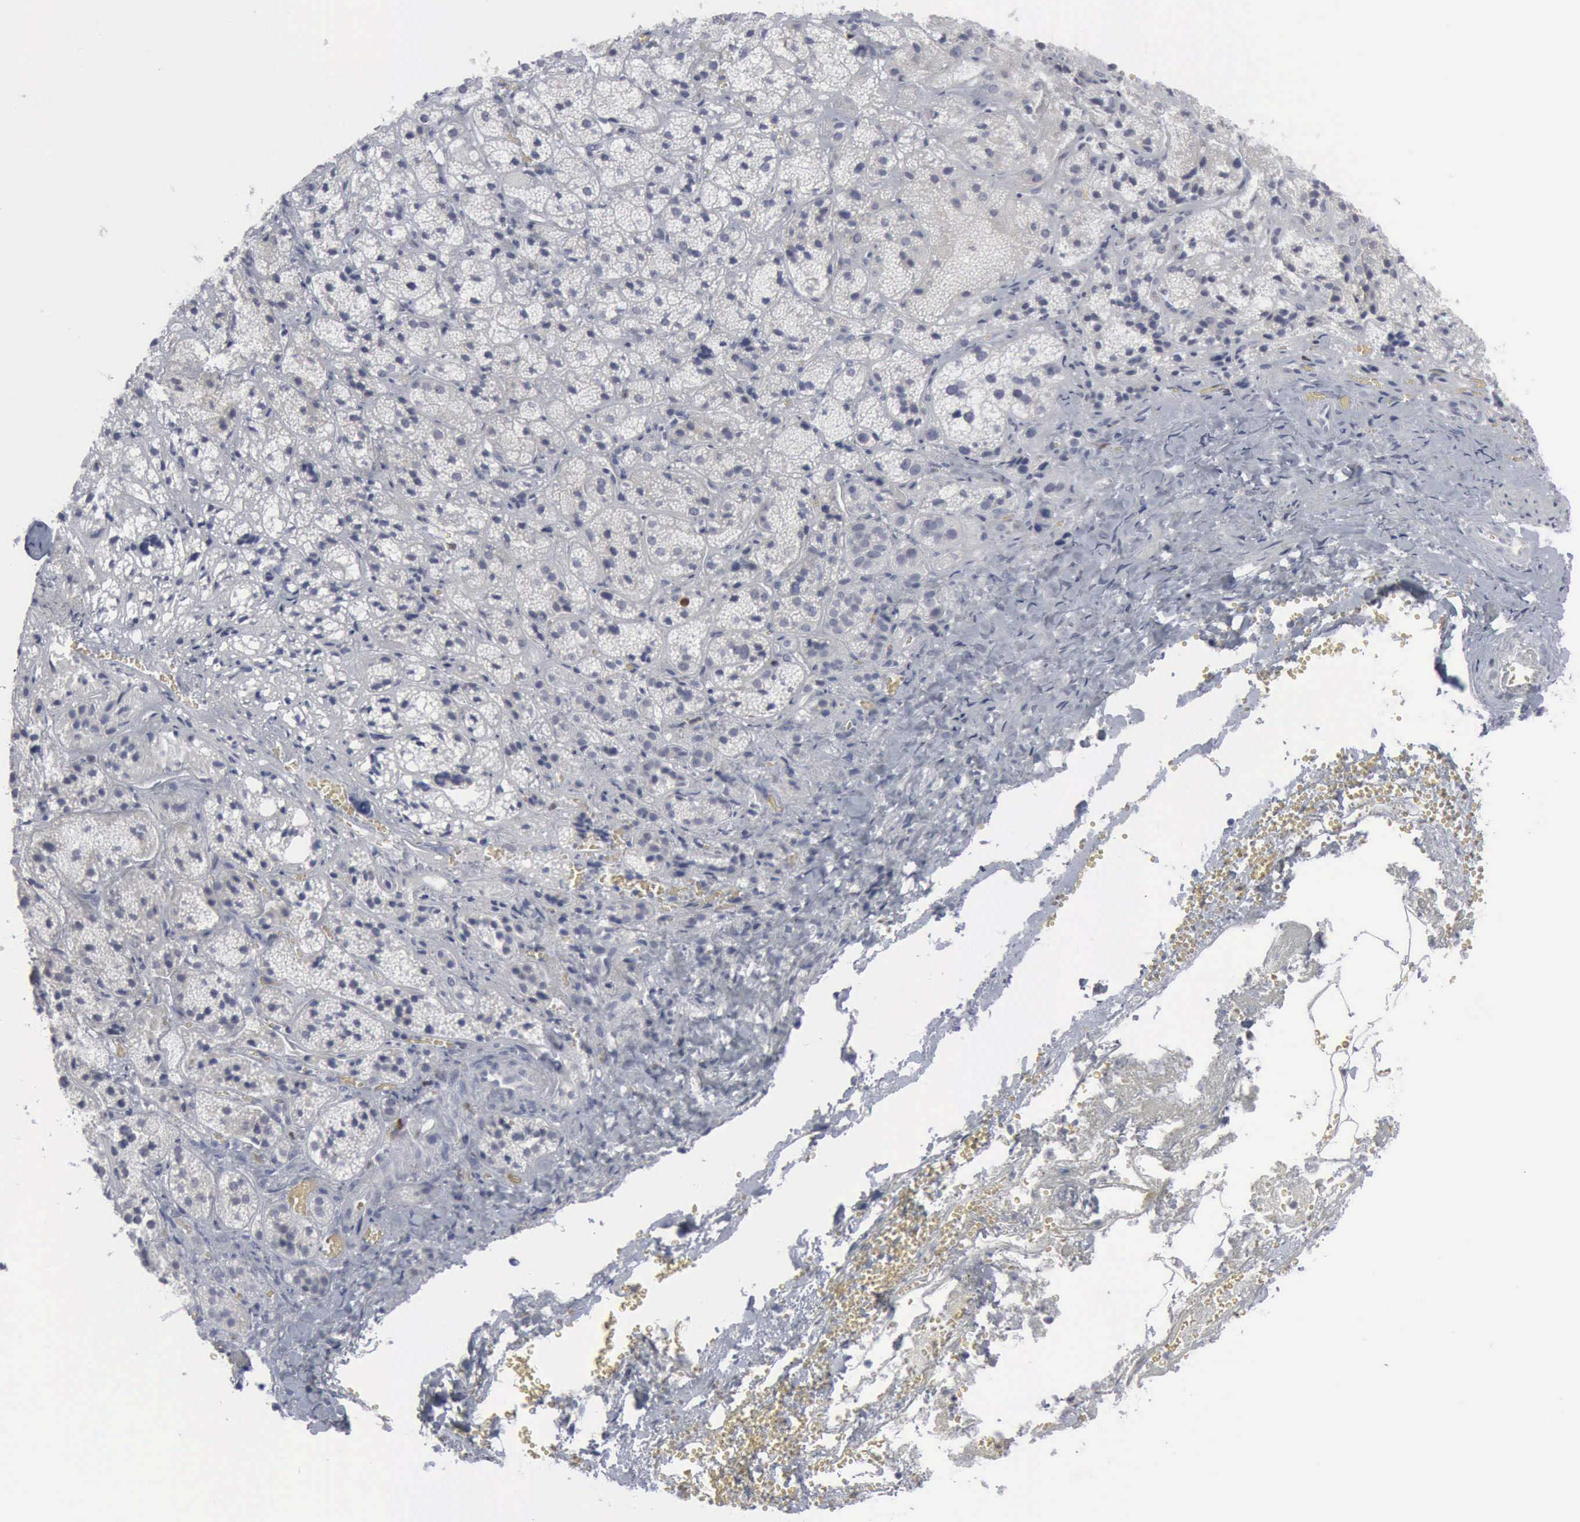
{"staining": {"intensity": "moderate", "quantity": "<25%", "location": "nuclear"}, "tissue": "adrenal gland", "cell_type": "Glandular cells", "image_type": "normal", "snomed": [{"axis": "morphology", "description": "Normal tissue, NOS"}, {"axis": "topography", "description": "Adrenal gland"}], "caption": "IHC photomicrograph of benign adrenal gland: human adrenal gland stained using IHC demonstrates low levels of moderate protein expression localized specifically in the nuclear of glandular cells, appearing as a nuclear brown color.", "gene": "MCM5", "patient": {"sex": "female", "age": 71}}